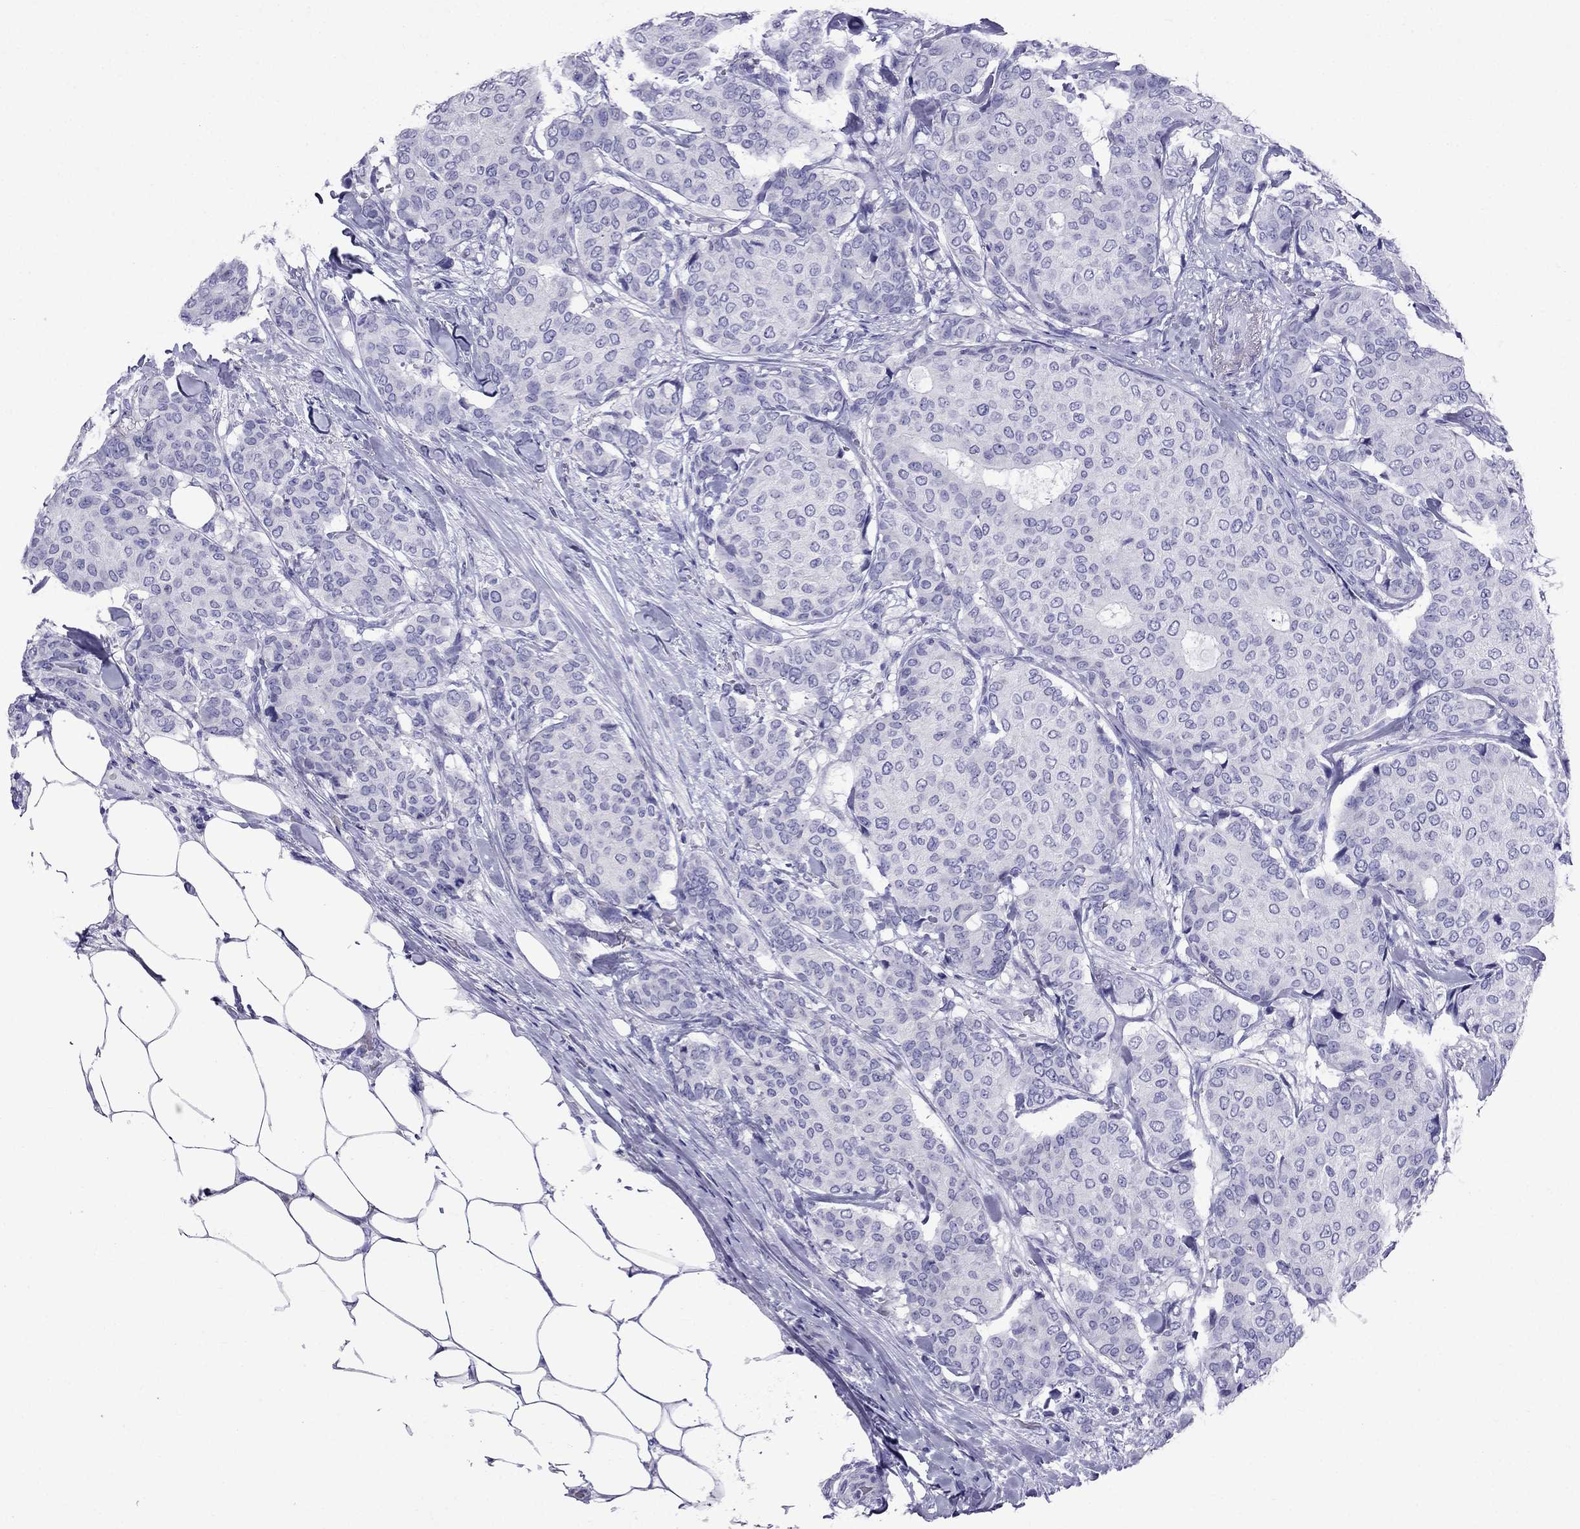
{"staining": {"intensity": "negative", "quantity": "none", "location": "none"}, "tissue": "breast cancer", "cell_type": "Tumor cells", "image_type": "cancer", "snomed": [{"axis": "morphology", "description": "Duct carcinoma"}, {"axis": "topography", "description": "Breast"}], "caption": "Infiltrating ductal carcinoma (breast) was stained to show a protein in brown. There is no significant expression in tumor cells.", "gene": "ARR3", "patient": {"sex": "female", "age": 75}}